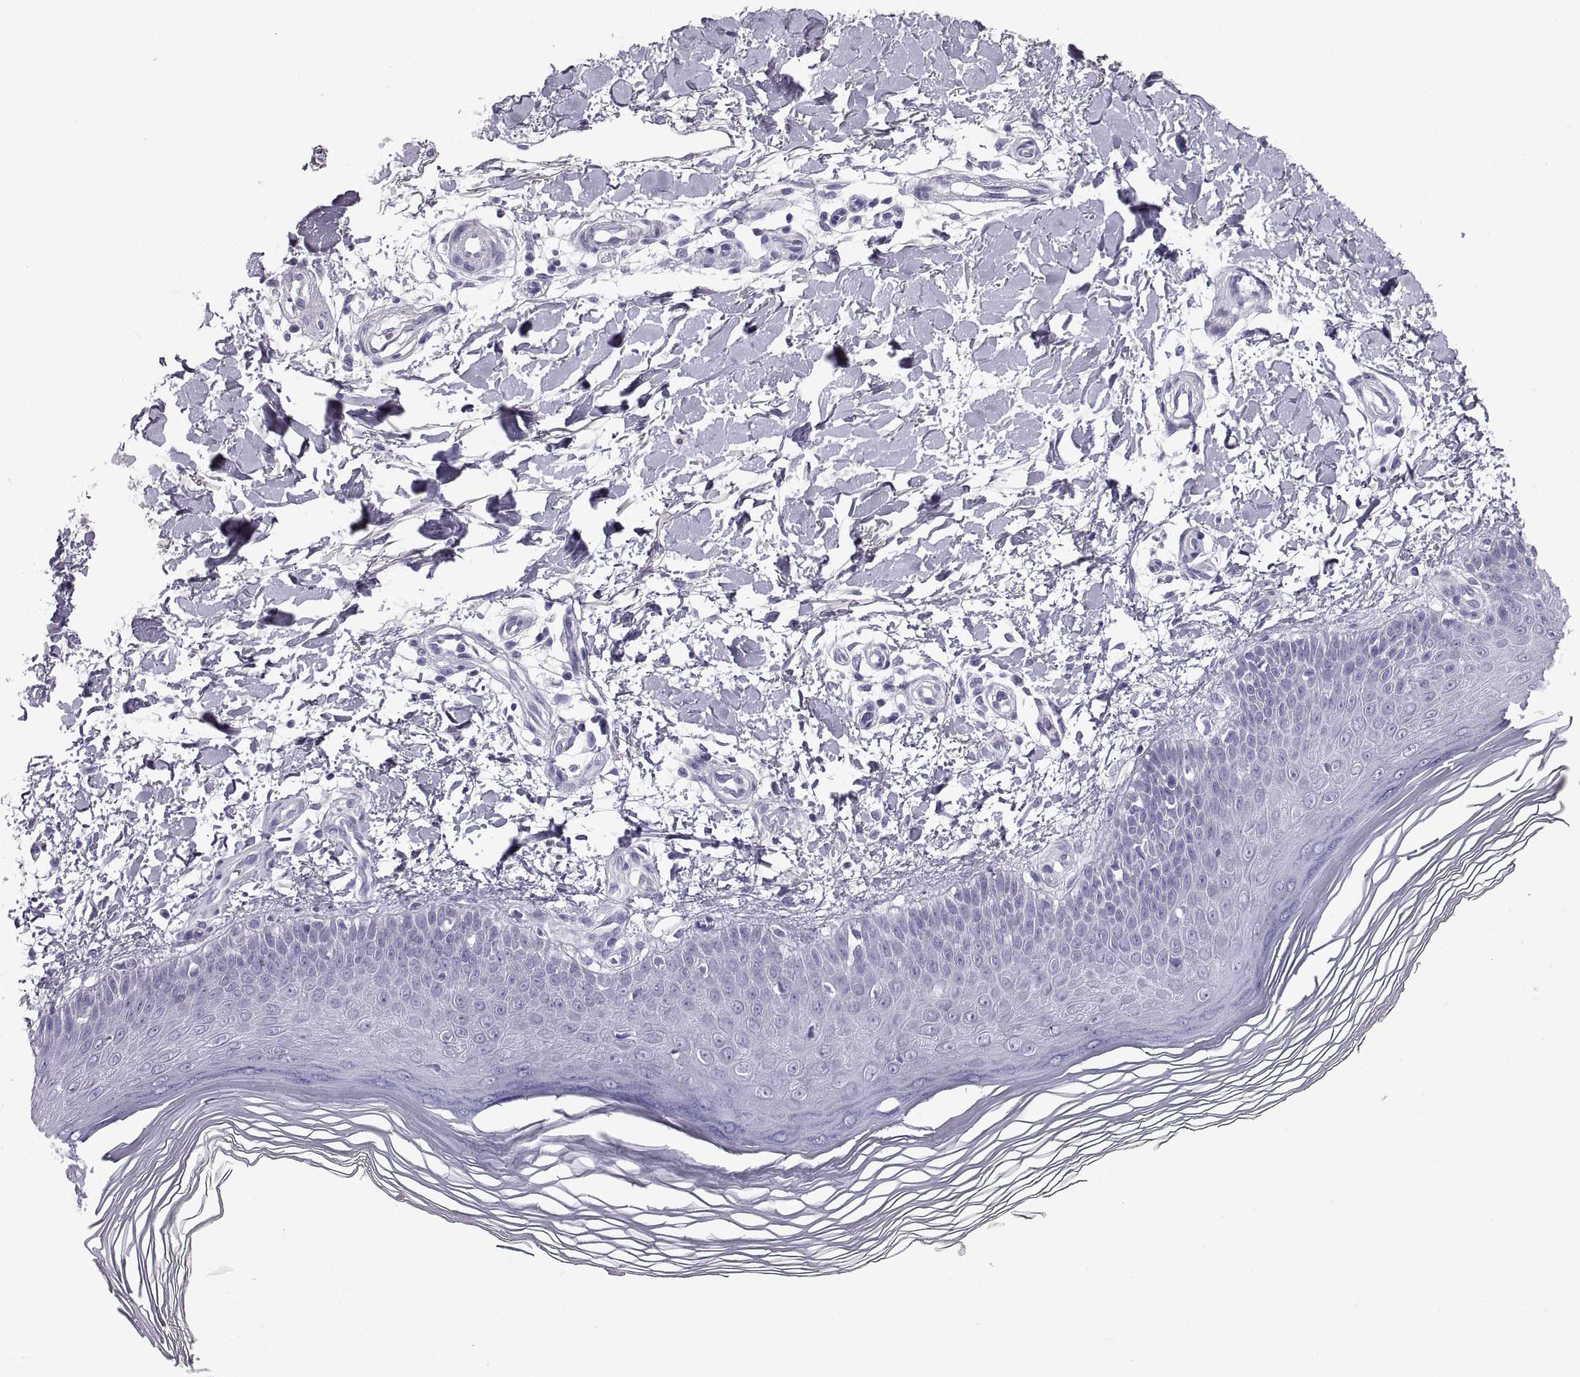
{"staining": {"intensity": "negative", "quantity": "none", "location": "none"}, "tissue": "skin", "cell_type": "Fibroblasts", "image_type": "normal", "snomed": [{"axis": "morphology", "description": "Normal tissue, NOS"}, {"axis": "topography", "description": "Skin"}], "caption": "Fibroblasts show no significant expression in unremarkable skin. (DAB (3,3'-diaminobenzidine) IHC visualized using brightfield microscopy, high magnification).", "gene": "RLBP1", "patient": {"sex": "female", "age": 62}}